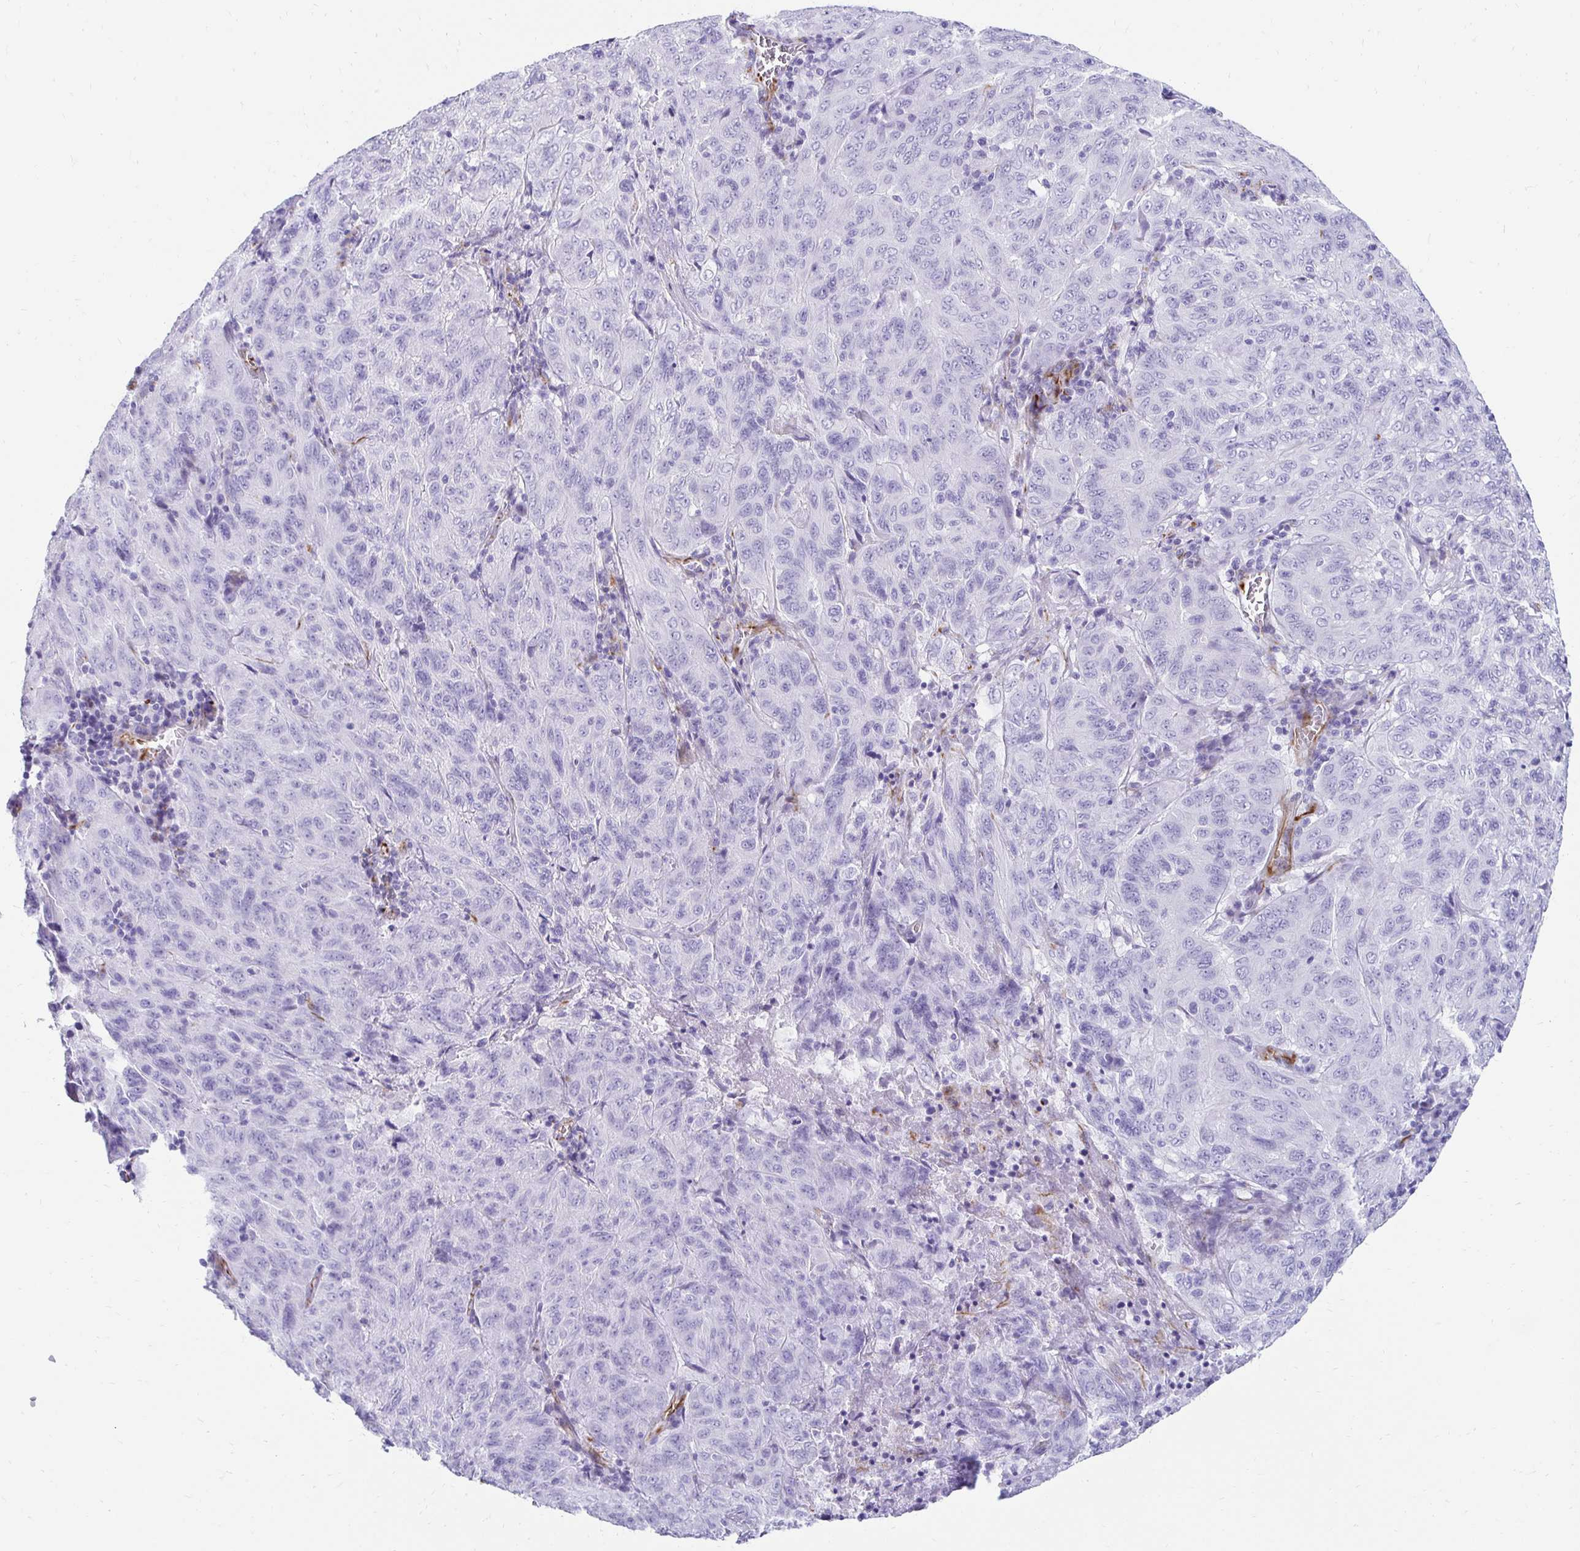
{"staining": {"intensity": "negative", "quantity": "none", "location": "none"}, "tissue": "pancreatic cancer", "cell_type": "Tumor cells", "image_type": "cancer", "snomed": [{"axis": "morphology", "description": "Adenocarcinoma, NOS"}, {"axis": "topography", "description": "Pancreas"}], "caption": "Immunohistochemistry (IHC) of human pancreatic adenocarcinoma shows no expression in tumor cells.", "gene": "TMEM54", "patient": {"sex": "male", "age": 63}}